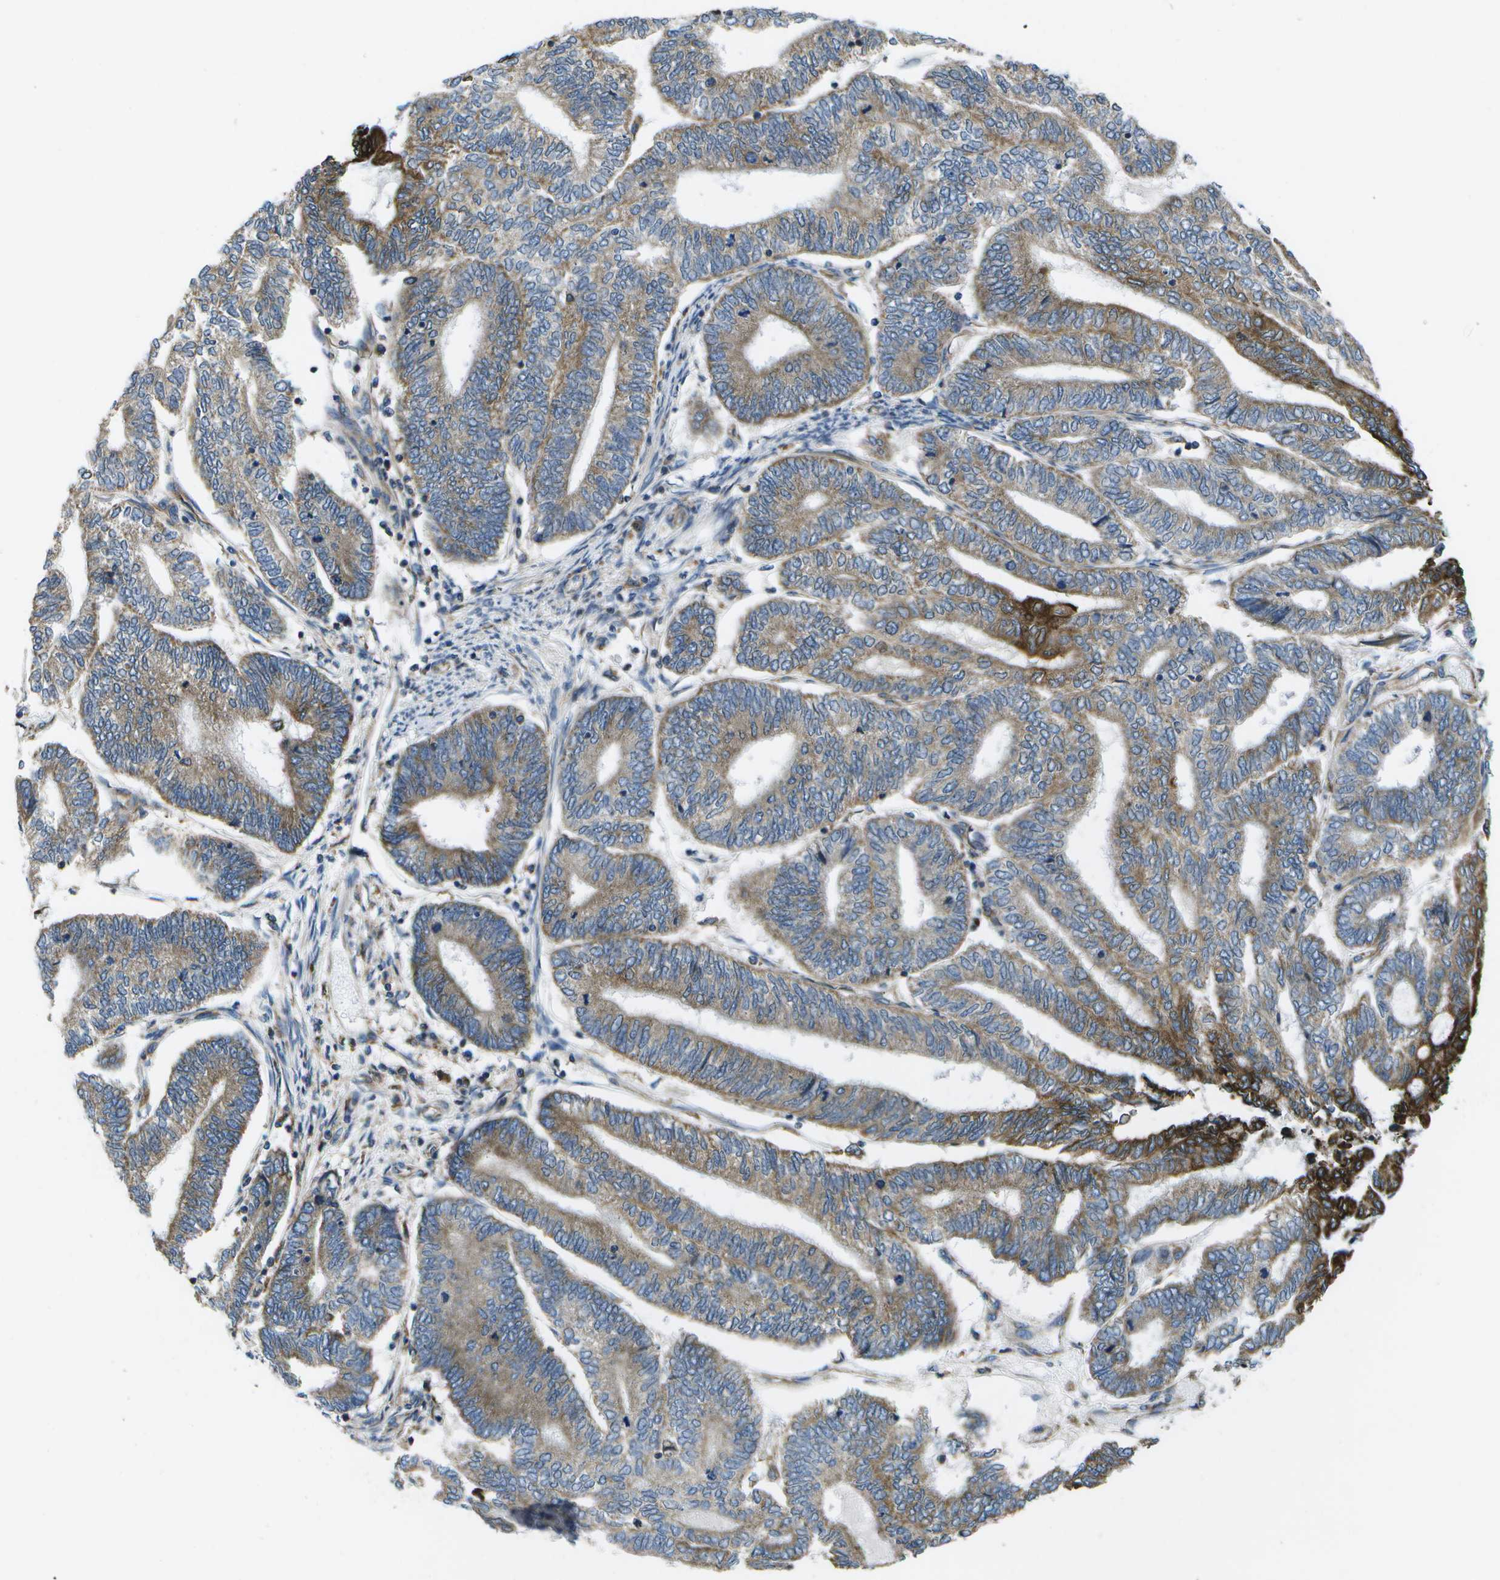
{"staining": {"intensity": "strong", "quantity": "25%-75%", "location": "cytoplasmic/membranous"}, "tissue": "endometrial cancer", "cell_type": "Tumor cells", "image_type": "cancer", "snomed": [{"axis": "morphology", "description": "Adenocarcinoma, NOS"}, {"axis": "topography", "description": "Uterus"}, {"axis": "topography", "description": "Endometrium"}], "caption": "A brown stain labels strong cytoplasmic/membranous staining of a protein in human endometrial cancer tumor cells. The staining was performed using DAB (3,3'-diaminobenzidine), with brown indicating positive protein expression. Nuclei are stained blue with hematoxylin.", "gene": "GDF5", "patient": {"sex": "female", "age": 70}}